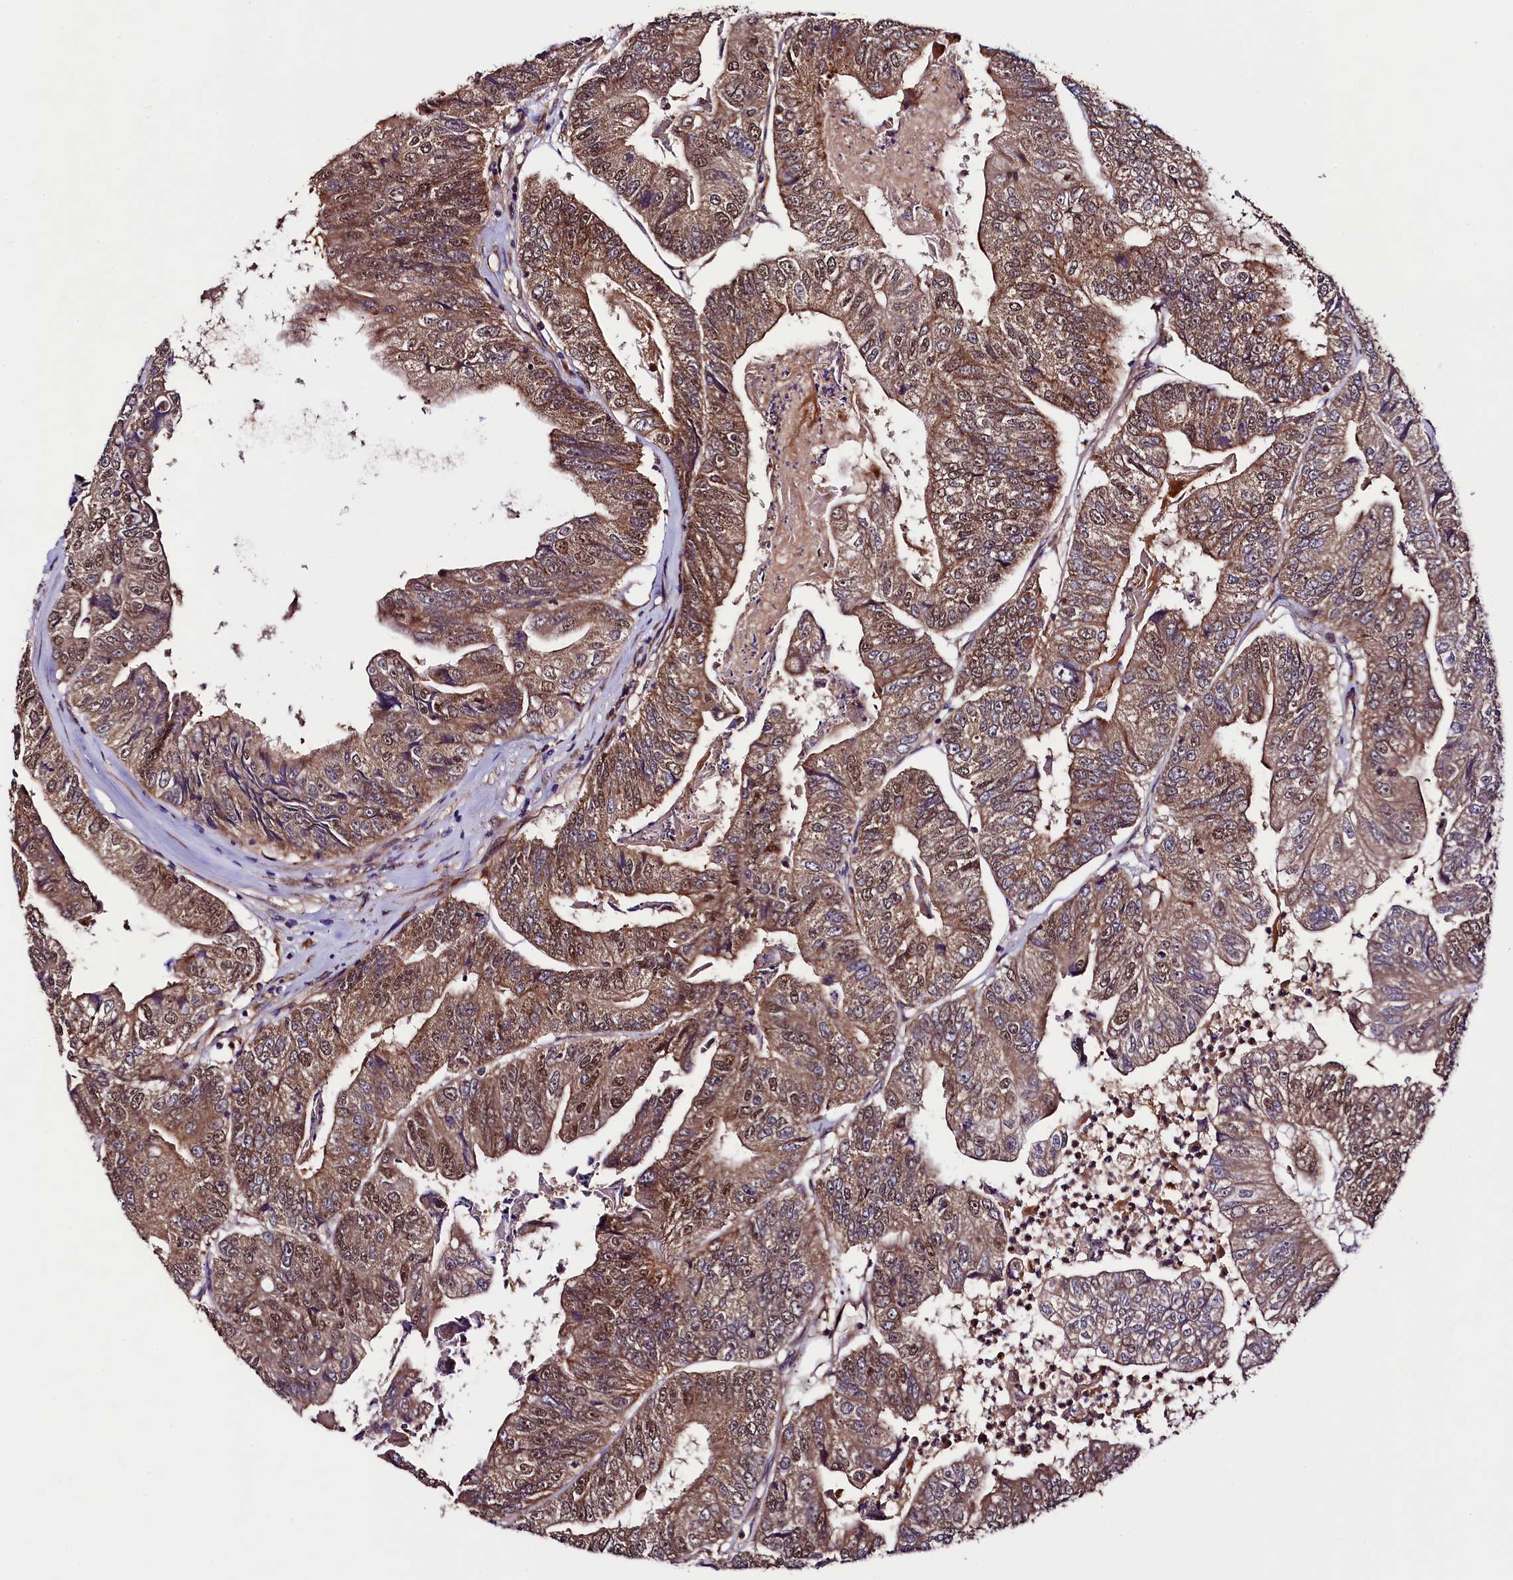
{"staining": {"intensity": "moderate", "quantity": ">75%", "location": "cytoplasmic/membranous,nuclear"}, "tissue": "colorectal cancer", "cell_type": "Tumor cells", "image_type": "cancer", "snomed": [{"axis": "morphology", "description": "Adenocarcinoma, NOS"}, {"axis": "topography", "description": "Colon"}], "caption": "Immunohistochemistry (IHC) photomicrograph of neoplastic tissue: human colorectal cancer stained using IHC demonstrates medium levels of moderate protein expression localized specifically in the cytoplasmic/membranous and nuclear of tumor cells, appearing as a cytoplasmic/membranous and nuclear brown color.", "gene": "VPS35", "patient": {"sex": "female", "age": 67}}